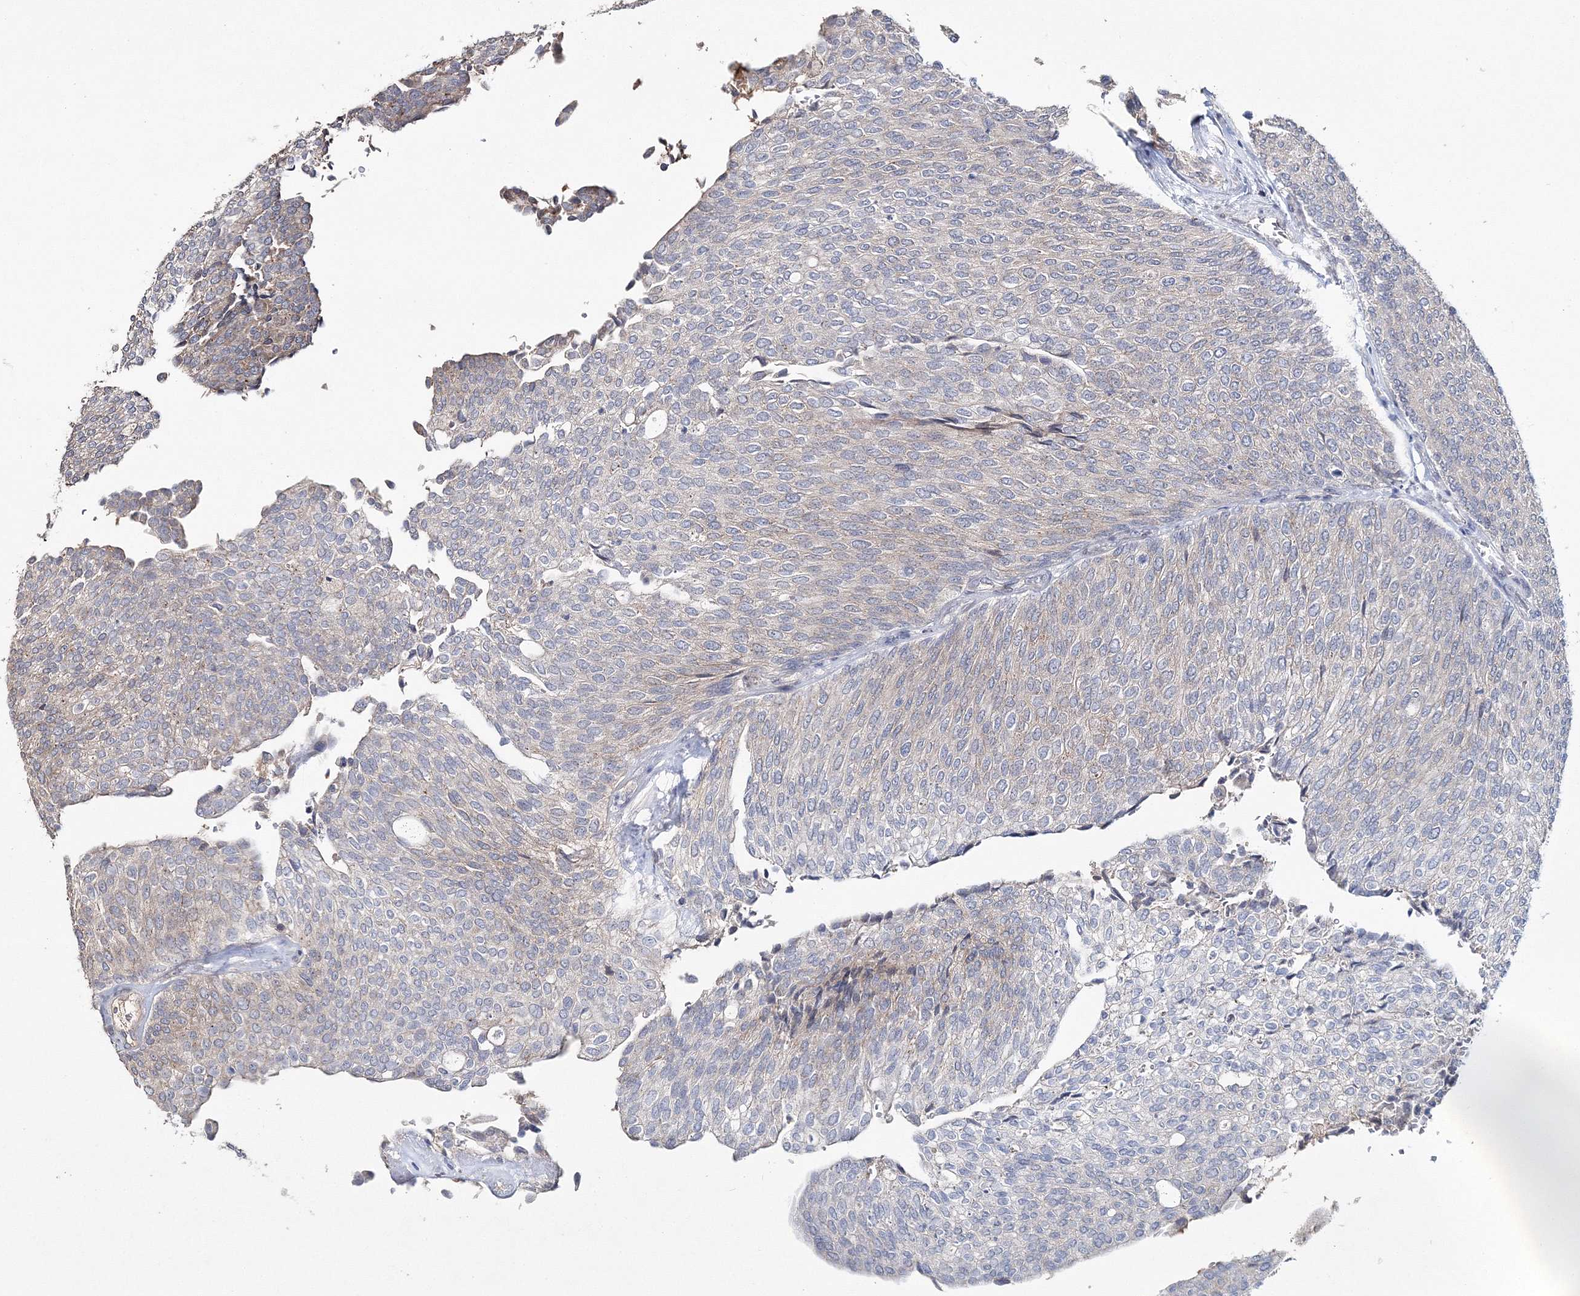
{"staining": {"intensity": "weak", "quantity": "<25%", "location": "cytoplasmic/membranous"}, "tissue": "urothelial cancer", "cell_type": "Tumor cells", "image_type": "cancer", "snomed": [{"axis": "morphology", "description": "Urothelial carcinoma, Low grade"}, {"axis": "topography", "description": "Urinary bladder"}], "caption": "Immunohistochemistry (IHC) histopathology image of neoplastic tissue: urothelial cancer stained with DAB demonstrates no significant protein expression in tumor cells.", "gene": "GJB5", "patient": {"sex": "female", "age": 79}}